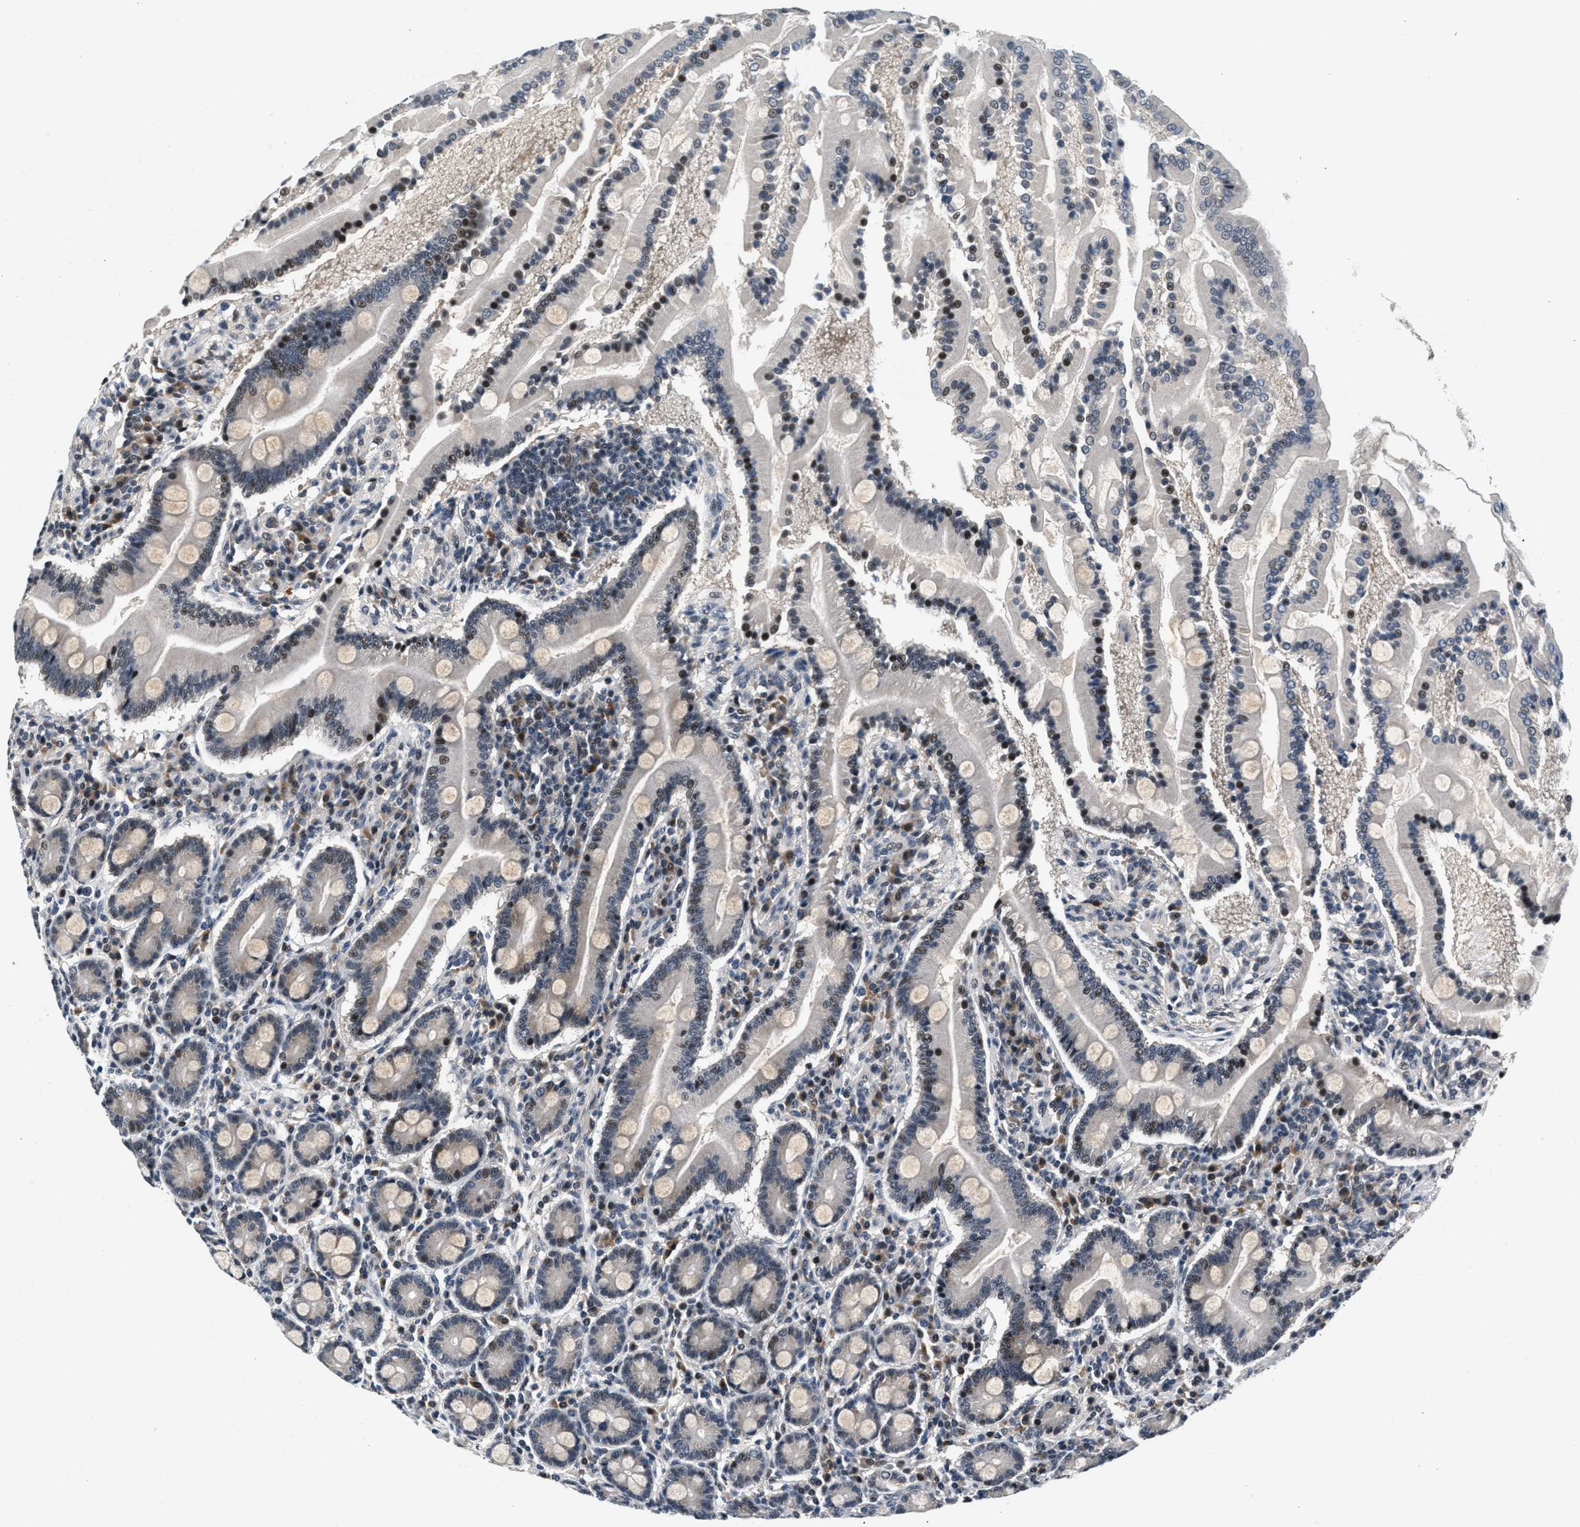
{"staining": {"intensity": "moderate", "quantity": "25%-75%", "location": "cytoplasmic/membranous,nuclear"}, "tissue": "duodenum", "cell_type": "Glandular cells", "image_type": "normal", "snomed": [{"axis": "morphology", "description": "Normal tissue, NOS"}, {"axis": "topography", "description": "Duodenum"}], "caption": "Protein expression analysis of normal duodenum displays moderate cytoplasmic/membranous,nuclear positivity in approximately 25%-75% of glandular cells. Nuclei are stained in blue.", "gene": "RBM33", "patient": {"sex": "male", "age": 50}}